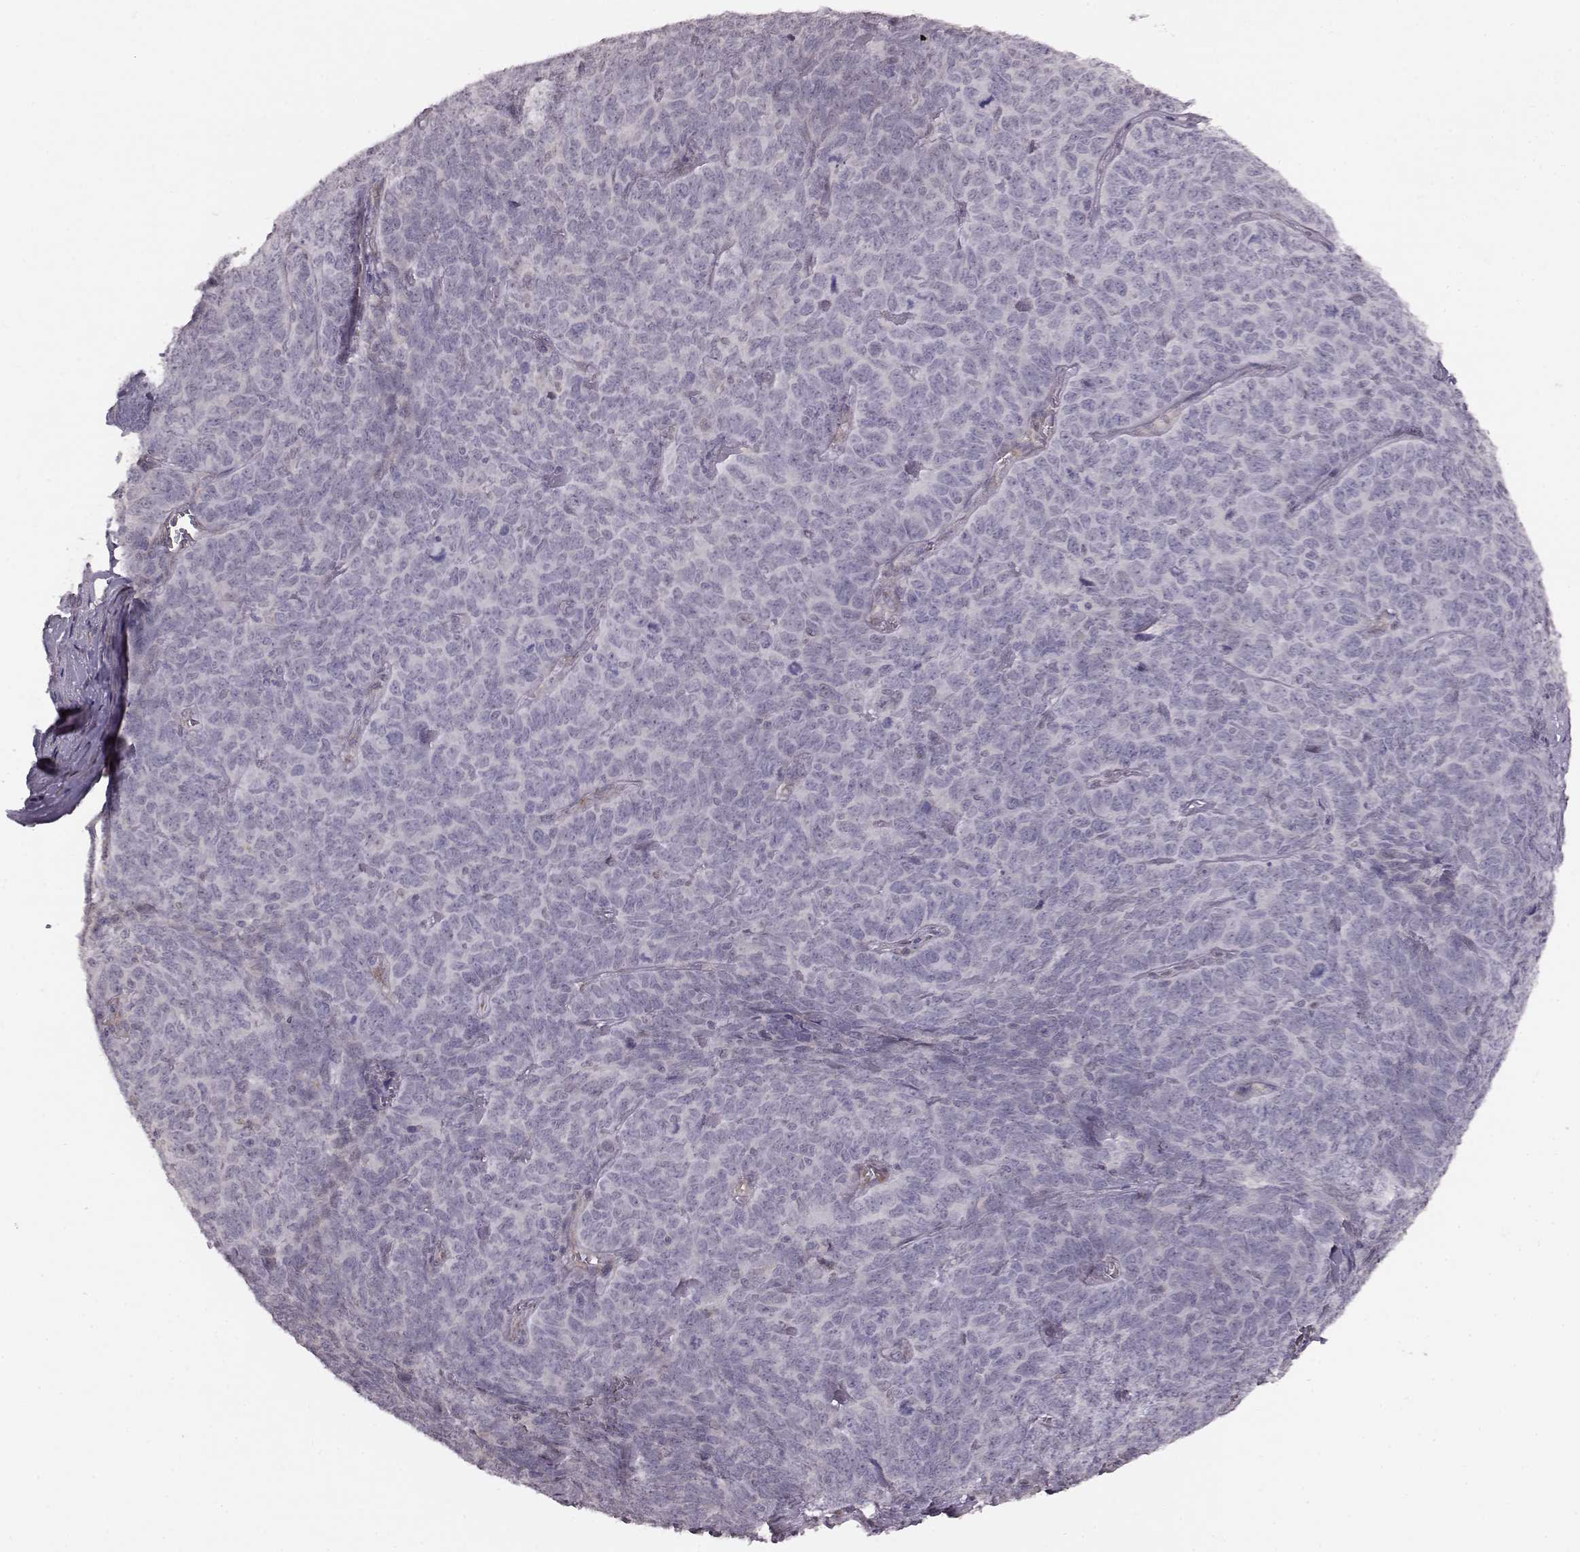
{"staining": {"intensity": "negative", "quantity": "none", "location": "none"}, "tissue": "skin cancer", "cell_type": "Tumor cells", "image_type": "cancer", "snomed": [{"axis": "morphology", "description": "Squamous cell carcinoma, NOS"}, {"axis": "topography", "description": "Skin"}, {"axis": "topography", "description": "Anal"}], "caption": "Immunohistochemistry of human squamous cell carcinoma (skin) exhibits no staining in tumor cells.", "gene": "KLF6", "patient": {"sex": "female", "age": 51}}